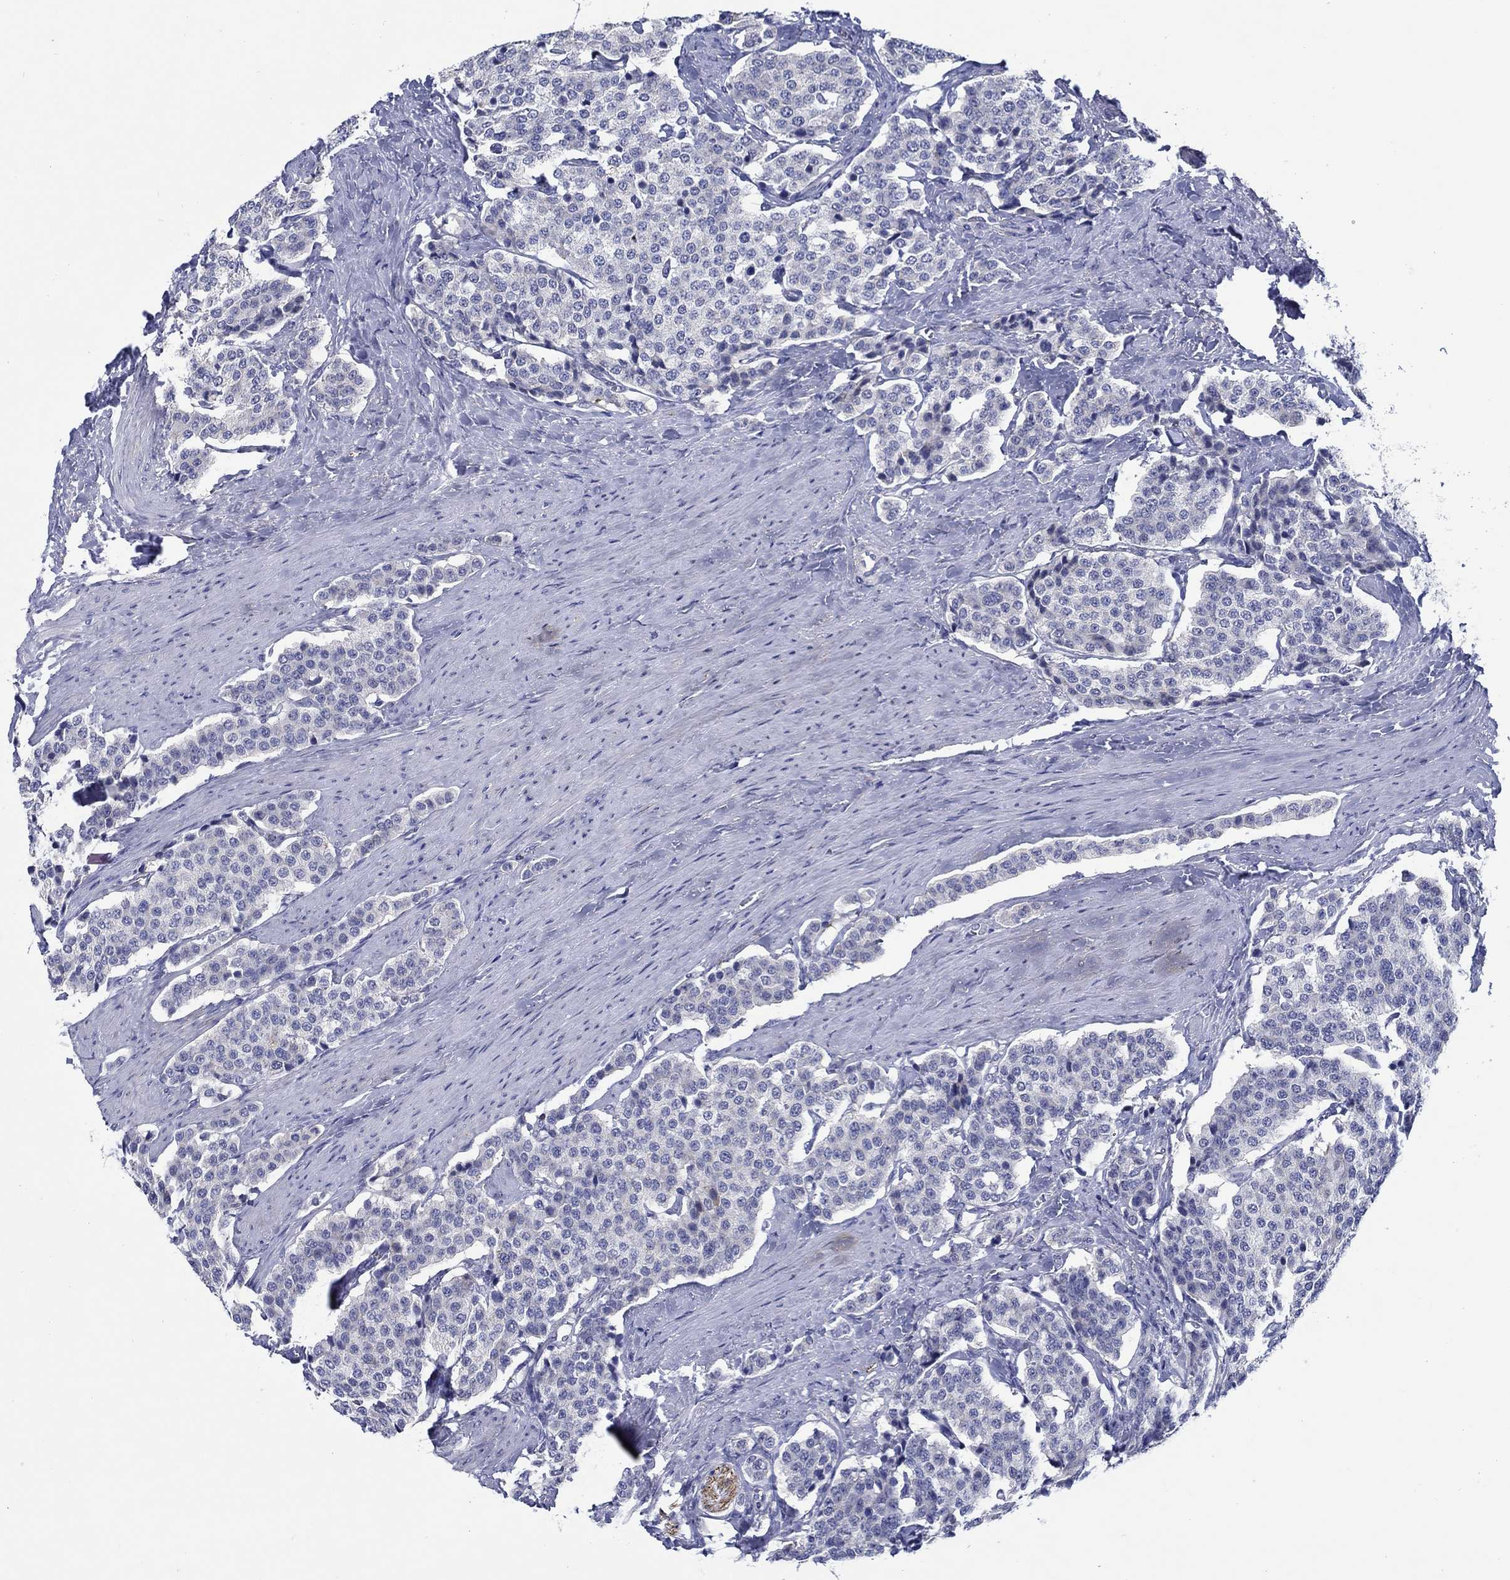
{"staining": {"intensity": "negative", "quantity": "none", "location": "none"}, "tissue": "carcinoid", "cell_type": "Tumor cells", "image_type": "cancer", "snomed": [{"axis": "morphology", "description": "Carcinoid, malignant, NOS"}, {"axis": "topography", "description": "Small intestine"}], "caption": "High power microscopy histopathology image of an immunohistochemistry image of carcinoid, revealing no significant positivity in tumor cells.", "gene": "MC2R", "patient": {"sex": "female", "age": 58}}